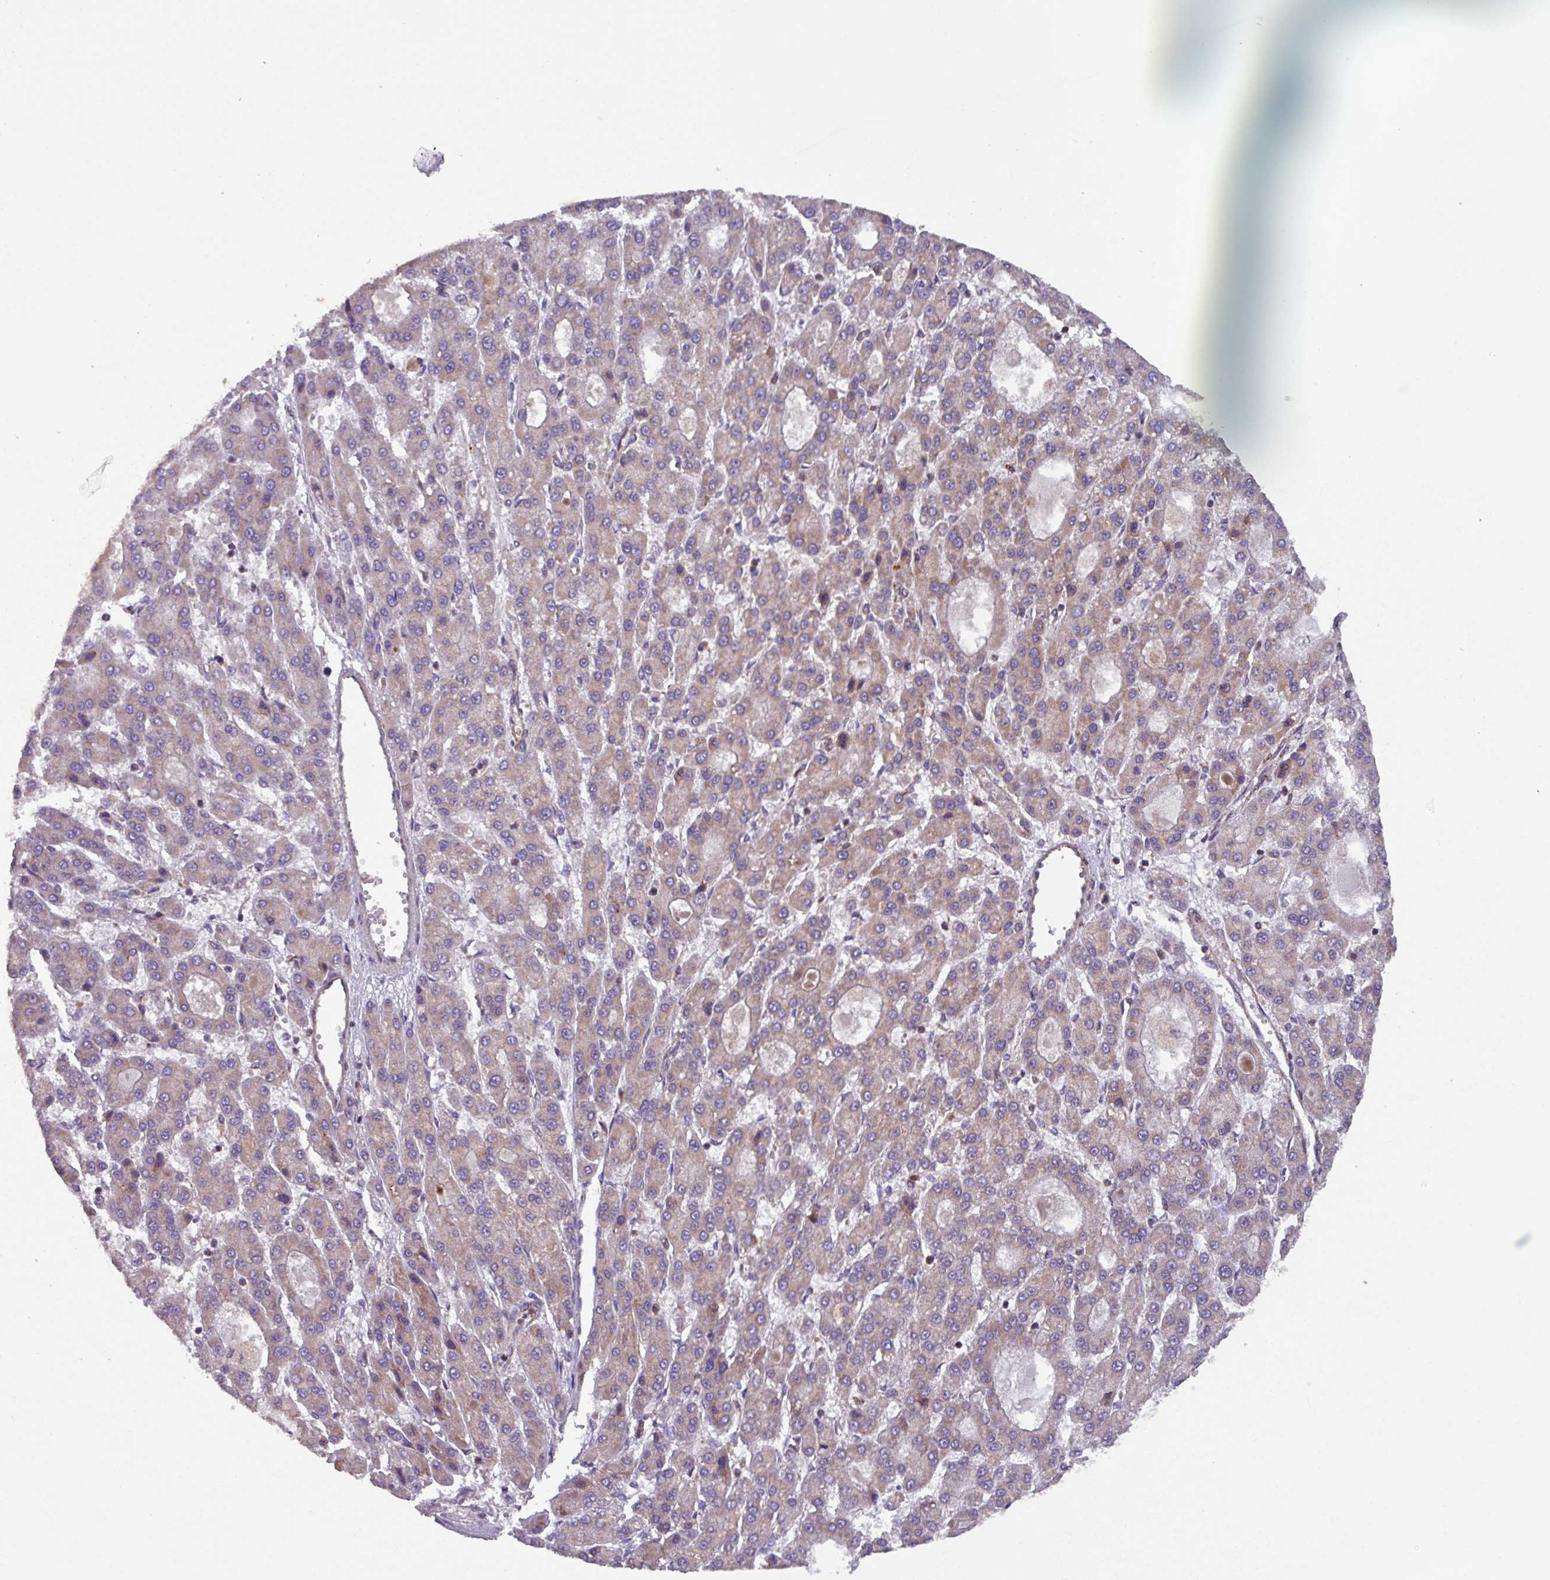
{"staining": {"intensity": "weak", "quantity": "25%-75%", "location": "cytoplasmic/membranous"}, "tissue": "liver cancer", "cell_type": "Tumor cells", "image_type": "cancer", "snomed": [{"axis": "morphology", "description": "Carcinoma, Hepatocellular, NOS"}, {"axis": "topography", "description": "Liver"}], "caption": "Approximately 25%-75% of tumor cells in human liver hepatocellular carcinoma reveal weak cytoplasmic/membranous protein staining as visualized by brown immunohistochemical staining.", "gene": "PLEKHD1", "patient": {"sex": "male", "age": 70}}